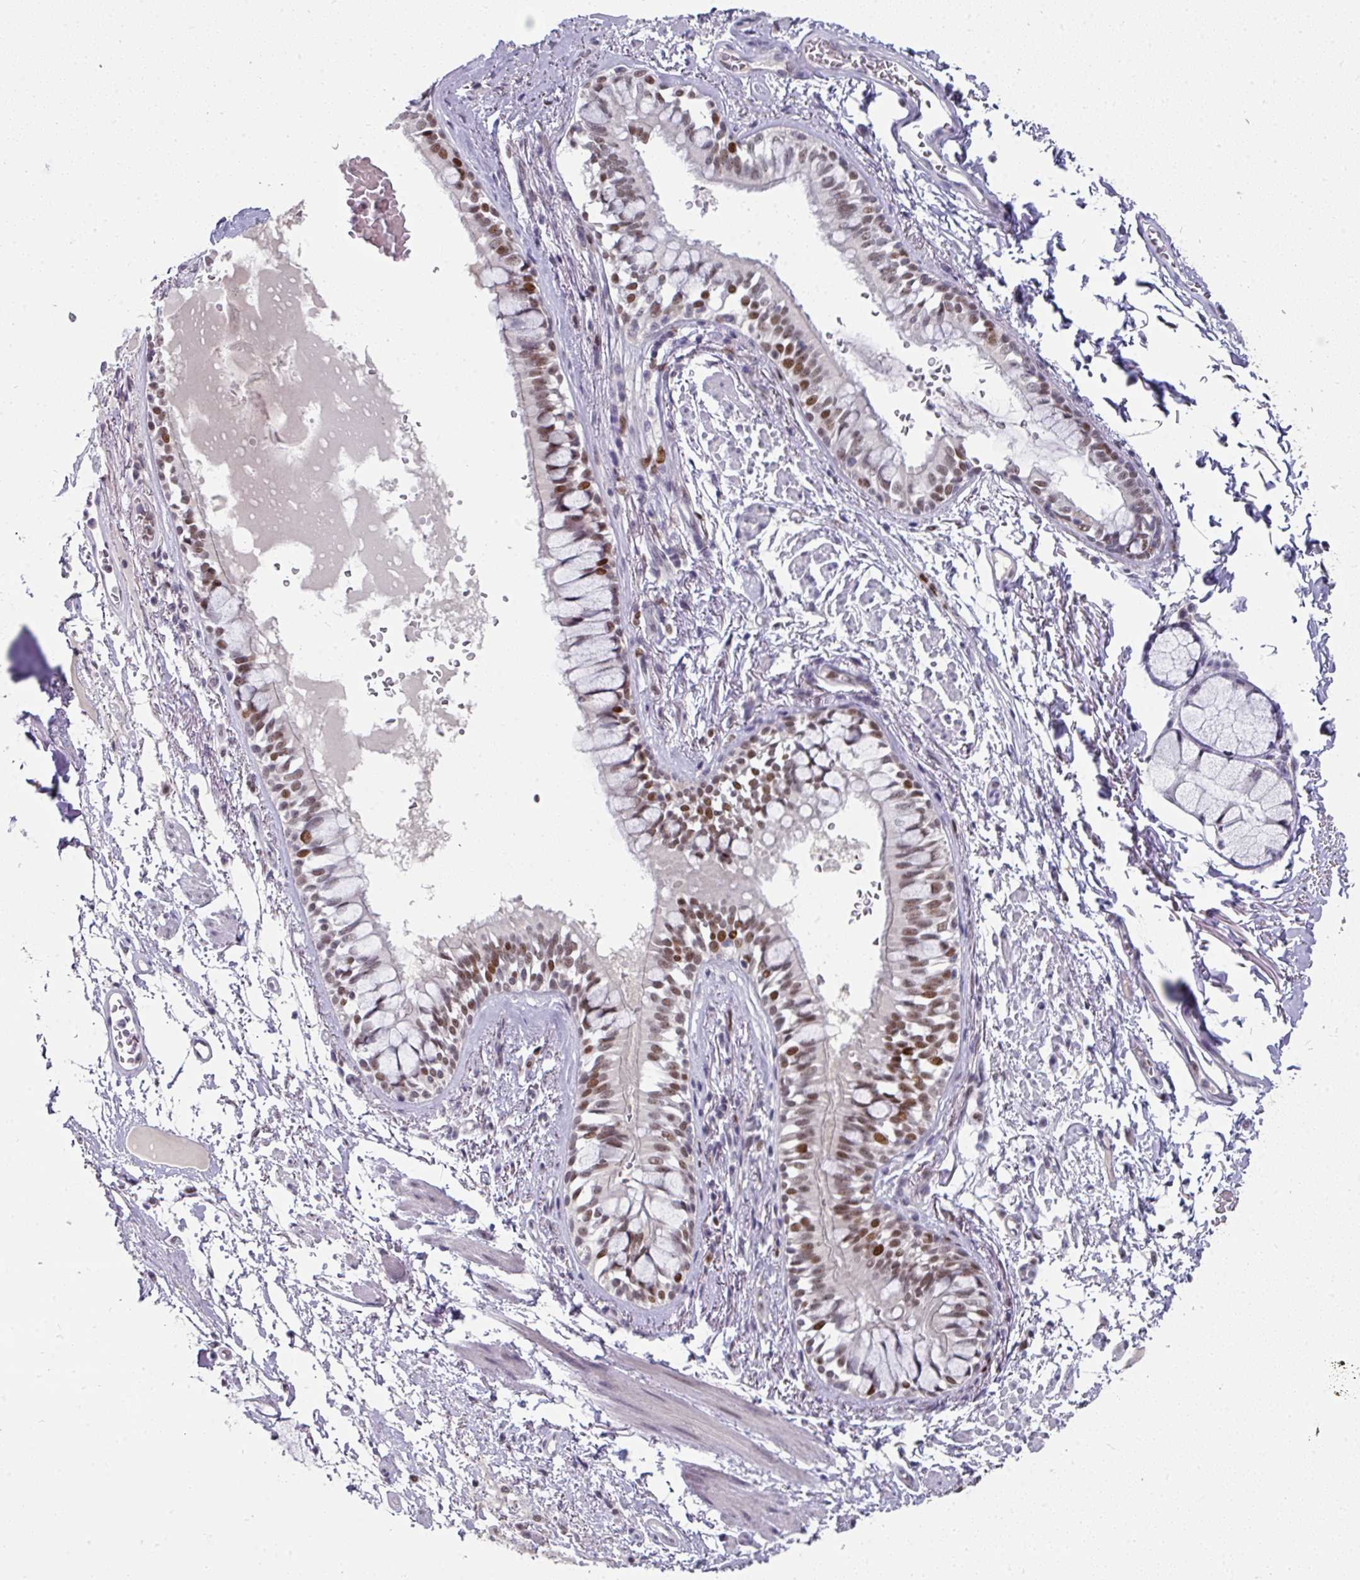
{"staining": {"intensity": "strong", "quantity": ">75%", "location": "nuclear"}, "tissue": "bronchus", "cell_type": "Respiratory epithelial cells", "image_type": "normal", "snomed": [{"axis": "morphology", "description": "Normal tissue, NOS"}, {"axis": "topography", "description": "Bronchus"}], "caption": "This photomicrograph demonstrates IHC staining of benign bronchus, with high strong nuclear staining in about >75% of respiratory epithelial cells.", "gene": "ENSG00000283782", "patient": {"sex": "male", "age": 70}}